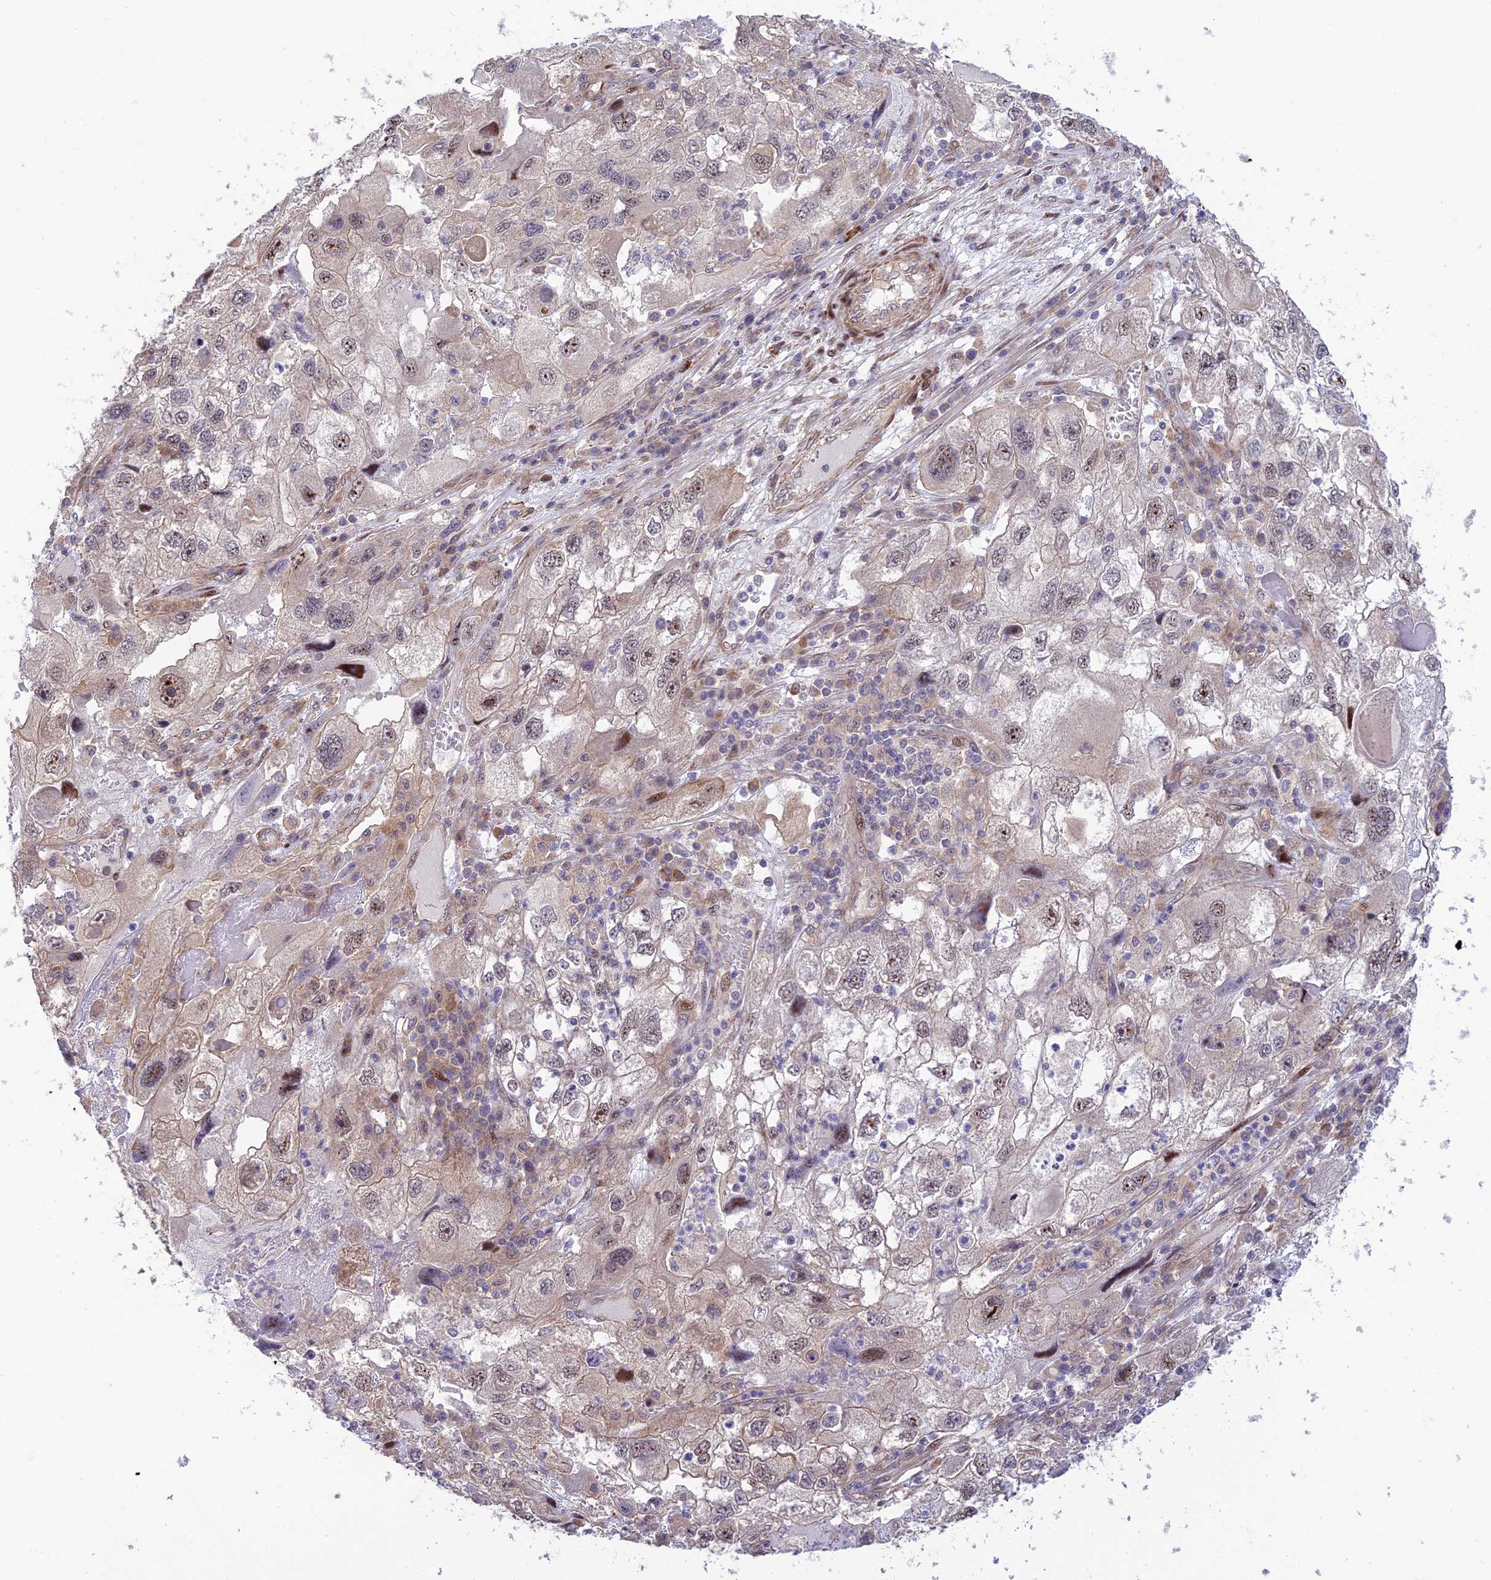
{"staining": {"intensity": "weak", "quantity": "25%-75%", "location": "nuclear"}, "tissue": "endometrial cancer", "cell_type": "Tumor cells", "image_type": "cancer", "snomed": [{"axis": "morphology", "description": "Adenocarcinoma, NOS"}, {"axis": "topography", "description": "Endometrium"}], "caption": "A low amount of weak nuclear positivity is identified in about 25%-75% of tumor cells in adenocarcinoma (endometrial) tissue.", "gene": "ZNF584", "patient": {"sex": "female", "age": 49}}